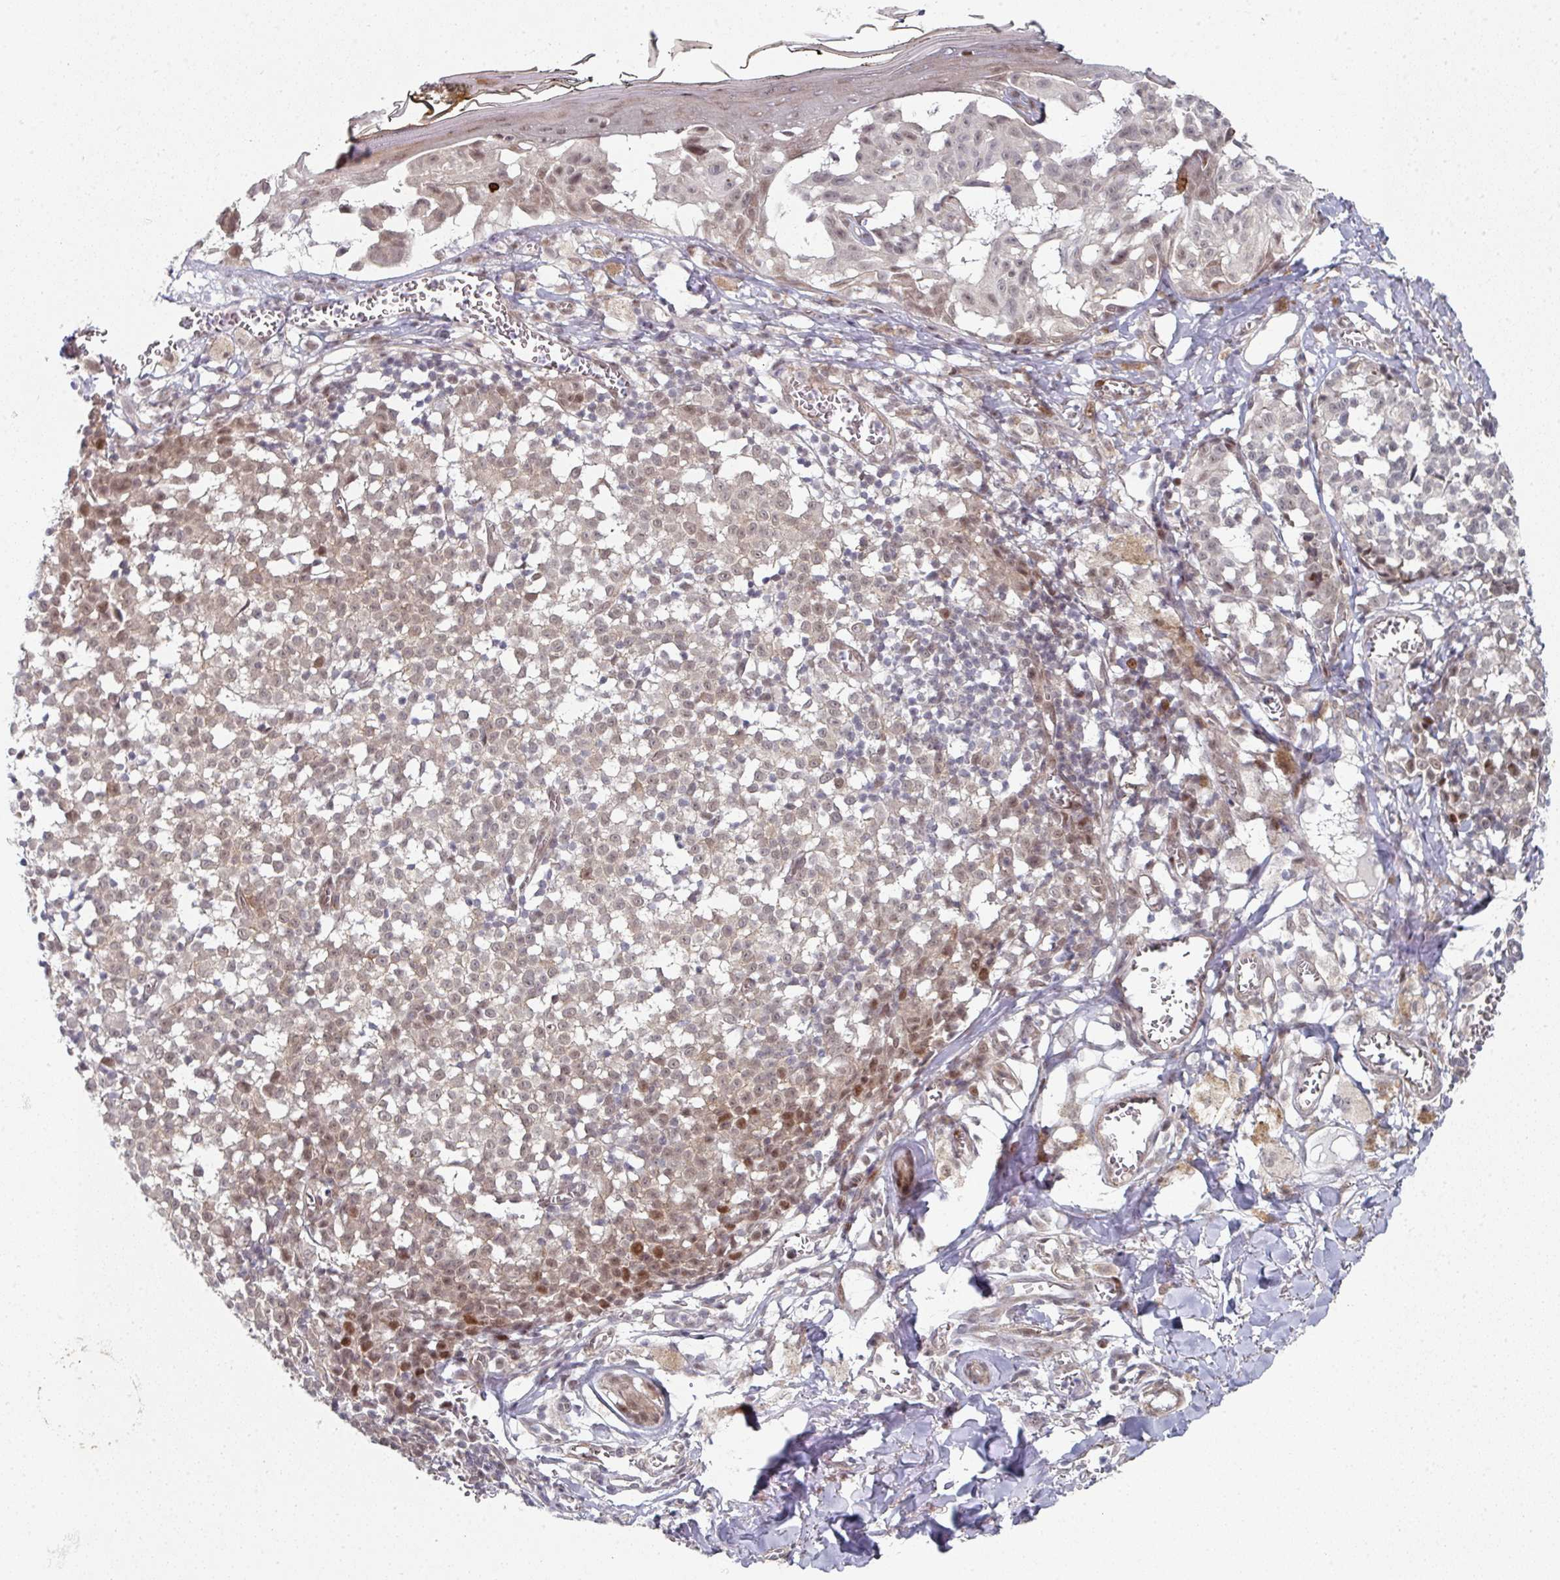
{"staining": {"intensity": "moderate", "quantity": "<25%", "location": "cytoplasmic/membranous,nuclear"}, "tissue": "melanoma", "cell_type": "Tumor cells", "image_type": "cancer", "snomed": [{"axis": "morphology", "description": "Malignant melanoma, NOS"}, {"axis": "topography", "description": "Skin"}], "caption": "DAB immunohistochemical staining of melanoma demonstrates moderate cytoplasmic/membranous and nuclear protein staining in about <25% of tumor cells. Nuclei are stained in blue.", "gene": "TMCC1", "patient": {"sex": "female", "age": 43}}